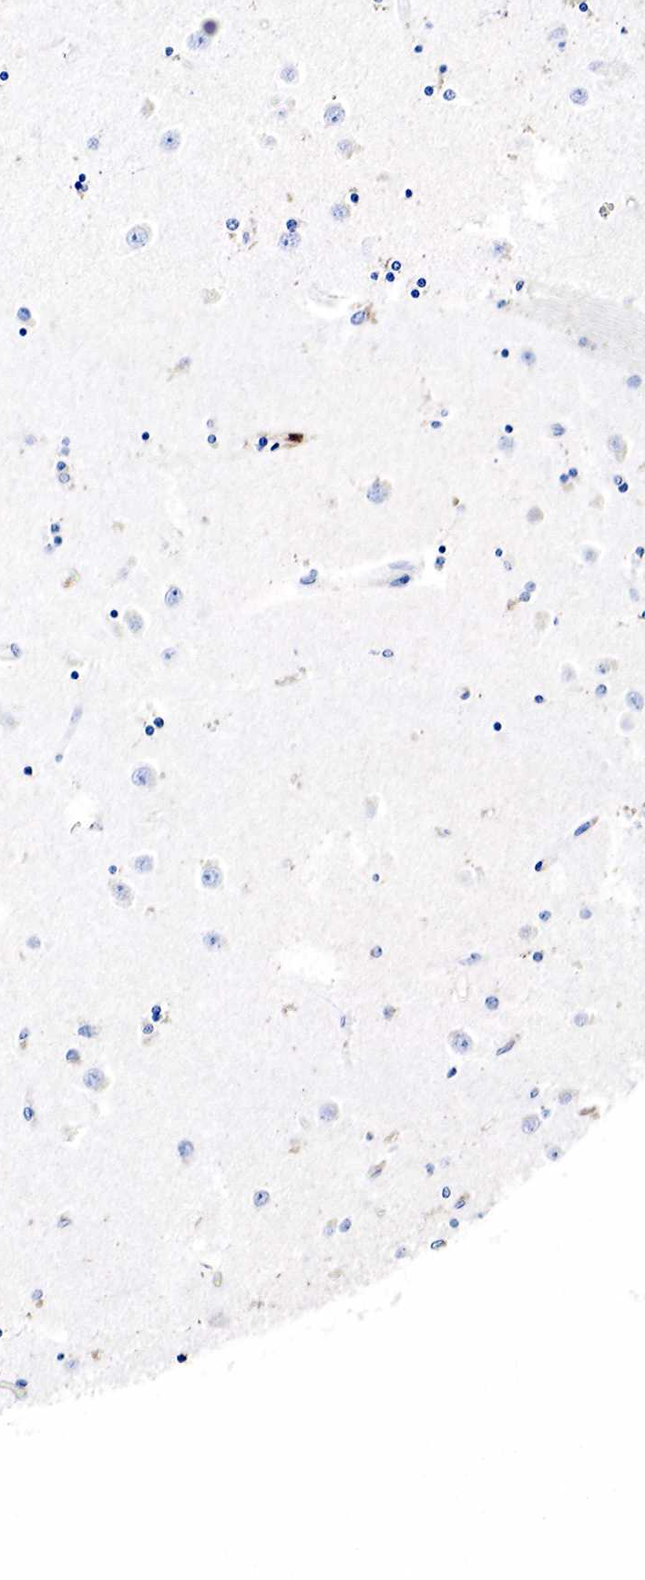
{"staining": {"intensity": "negative", "quantity": "none", "location": "none"}, "tissue": "caudate", "cell_type": "Glial cells", "image_type": "normal", "snomed": [{"axis": "morphology", "description": "Normal tissue, NOS"}, {"axis": "topography", "description": "Lateral ventricle wall"}], "caption": "The immunohistochemistry histopathology image has no significant expression in glial cells of caudate. (Brightfield microscopy of DAB IHC at high magnification).", "gene": "LYZ", "patient": {"sex": "female", "age": 54}}